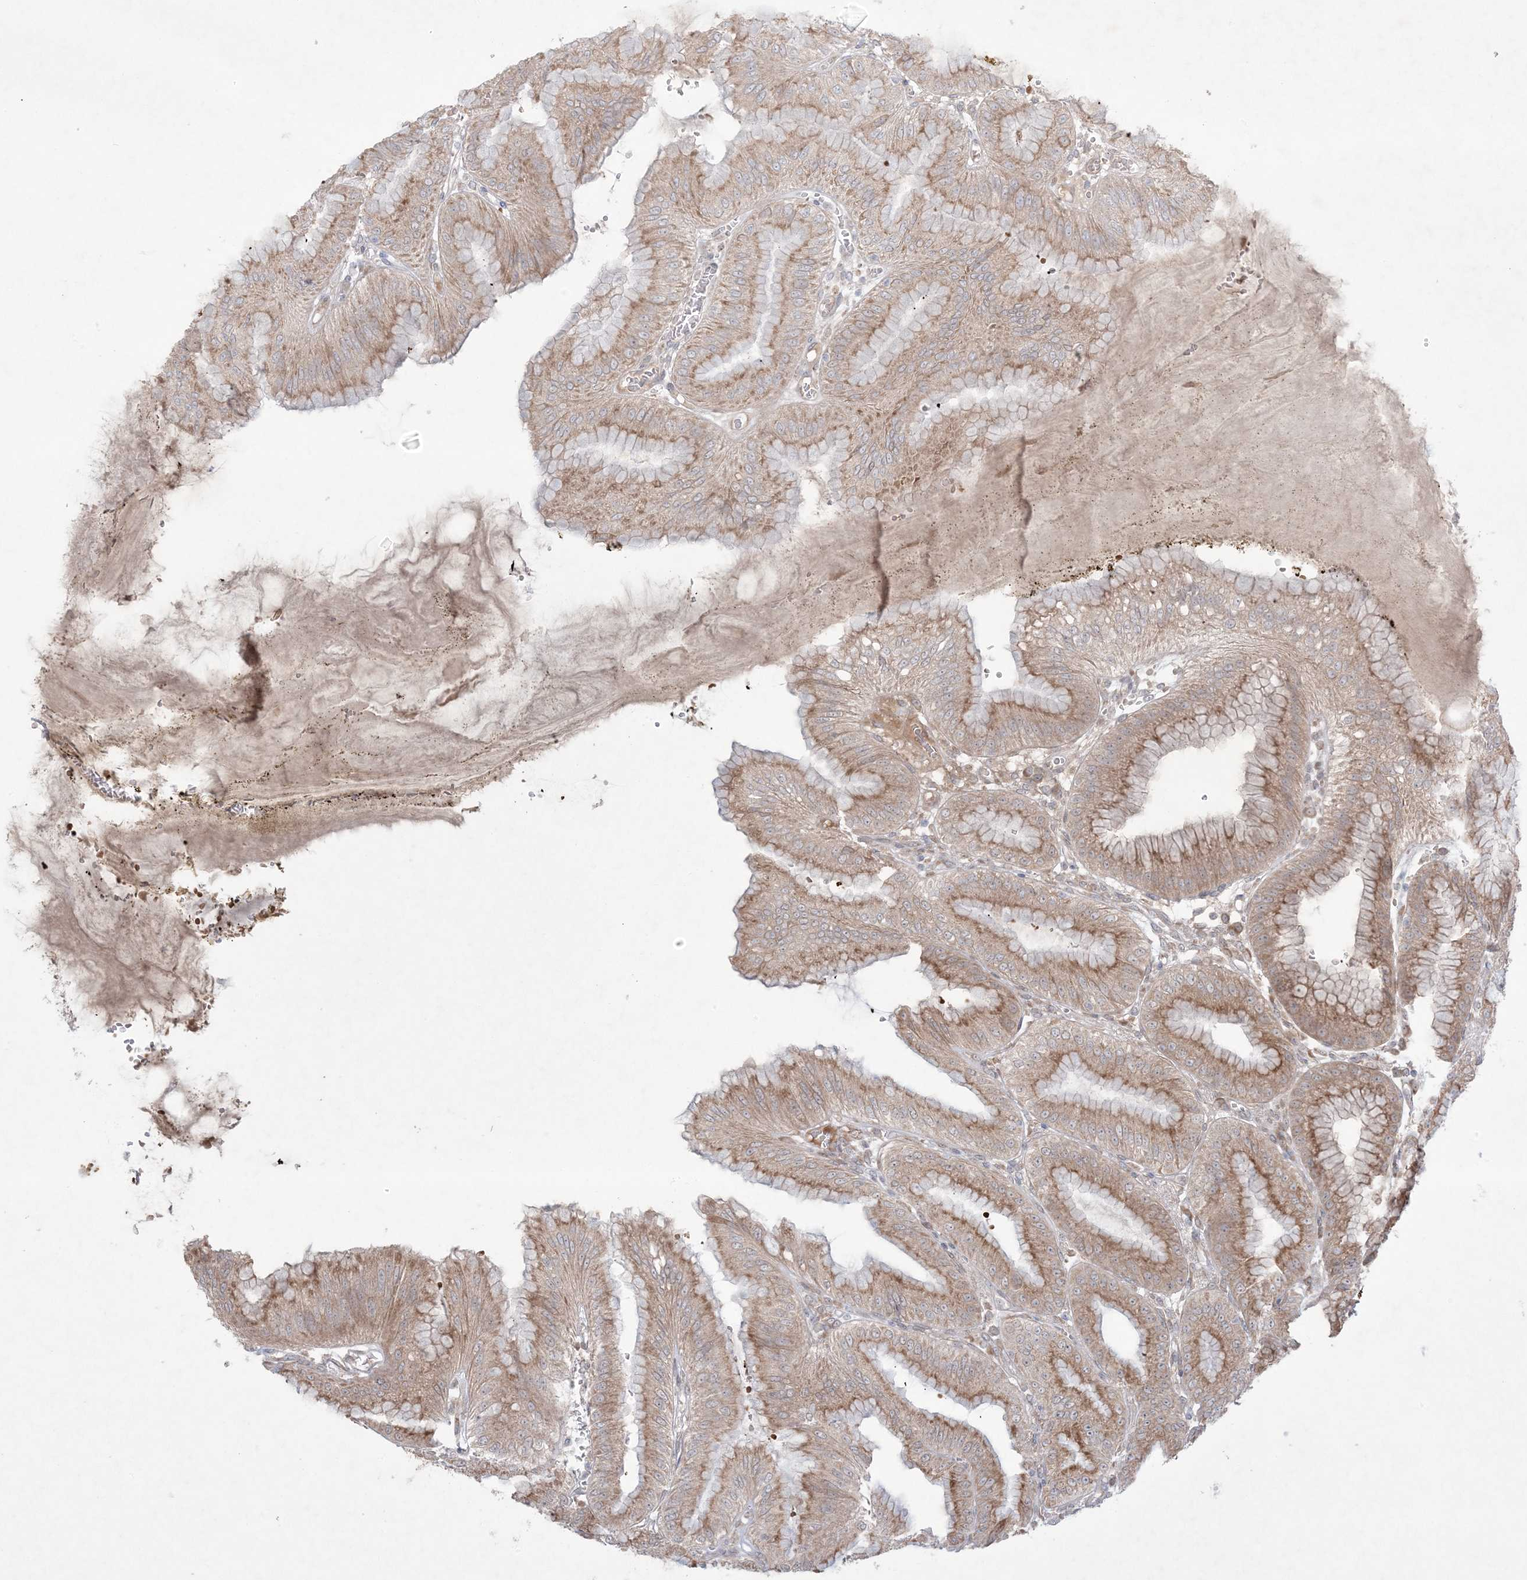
{"staining": {"intensity": "moderate", "quantity": ">75%", "location": "cytoplasmic/membranous"}, "tissue": "stomach", "cell_type": "Glandular cells", "image_type": "normal", "snomed": [{"axis": "morphology", "description": "Normal tissue, NOS"}, {"axis": "topography", "description": "Stomach, lower"}], "caption": "The immunohistochemical stain labels moderate cytoplasmic/membranous expression in glandular cells of unremarkable stomach. Nuclei are stained in blue.", "gene": "MMGT1", "patient": {"sex": "male", "age": 71}}